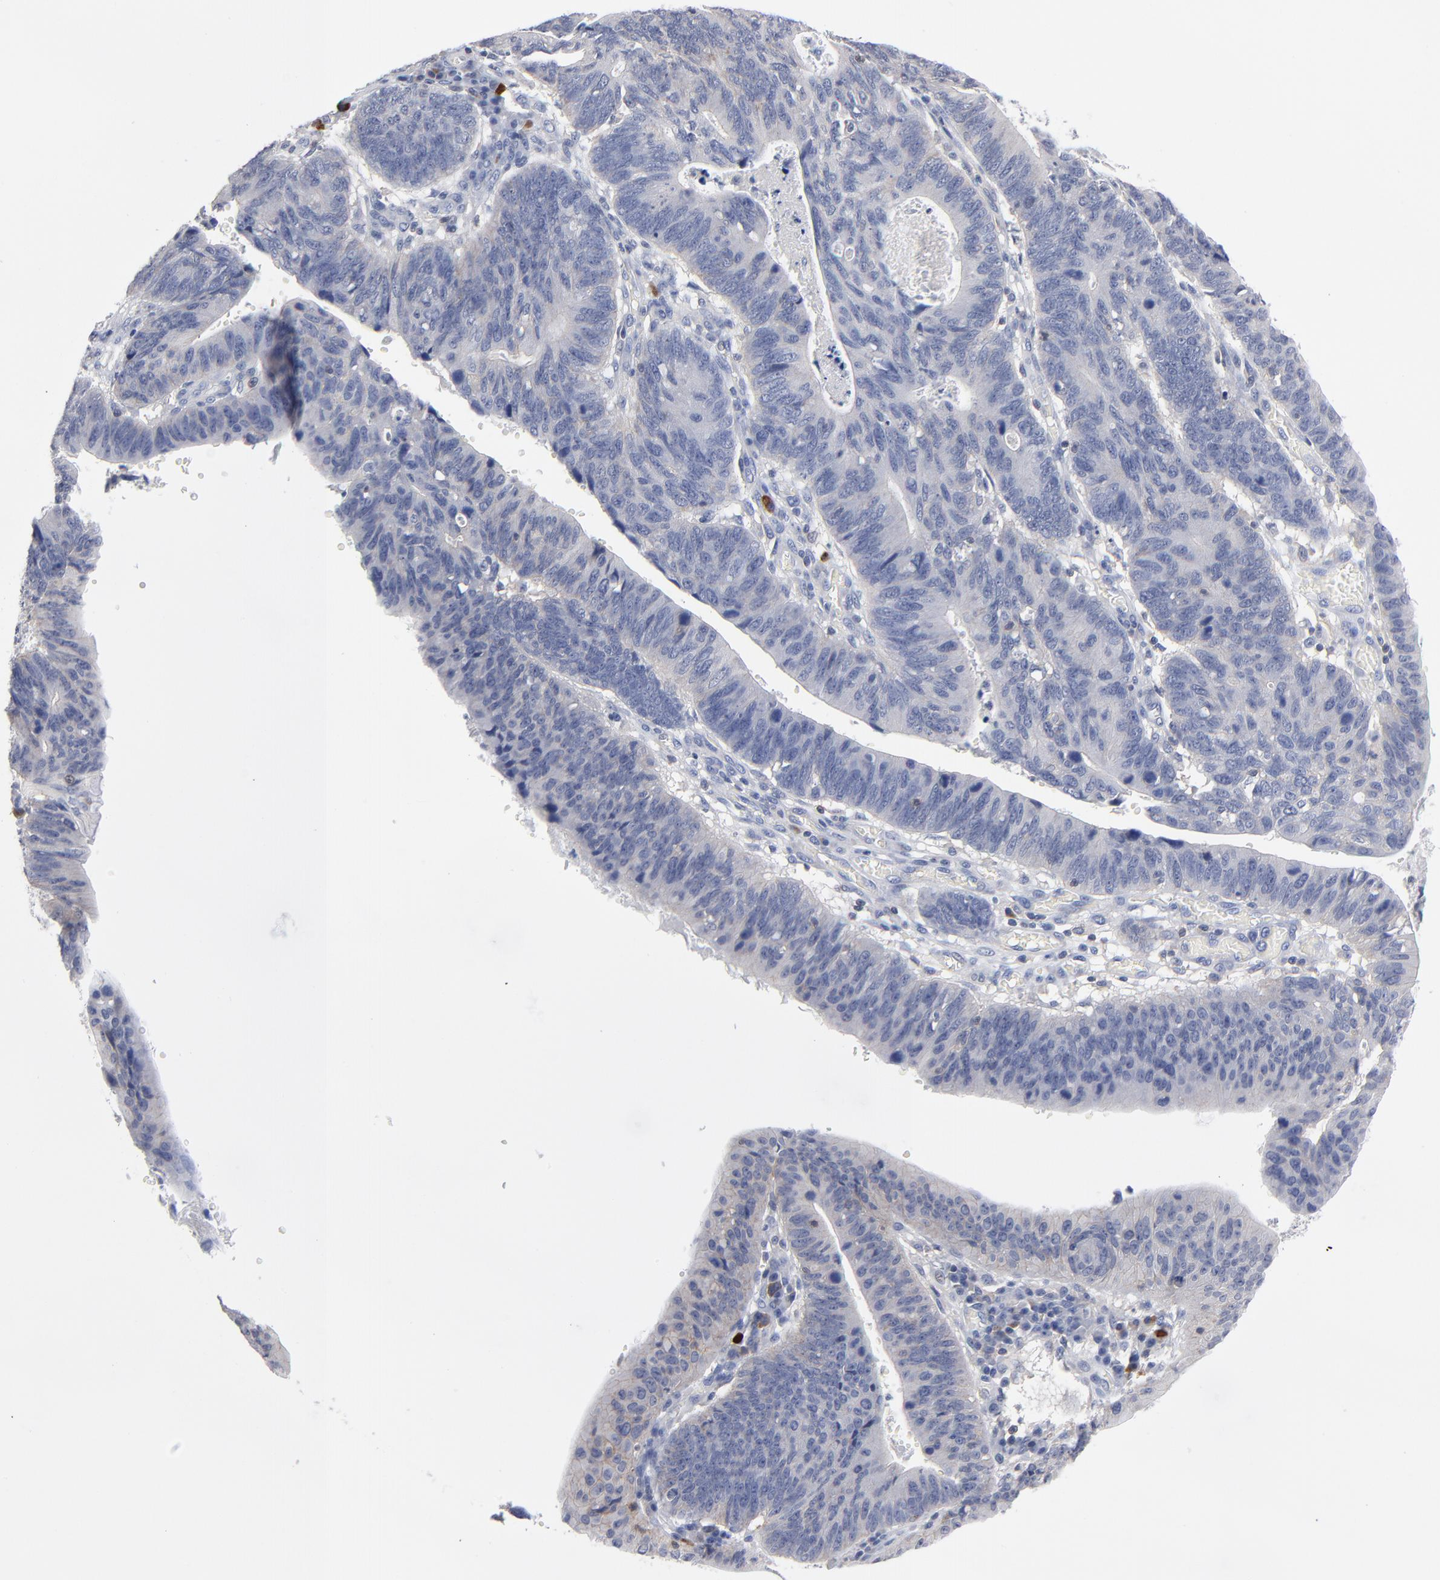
{"staining": {"intensity": "weak", "quantity": "<25%", "location": "cytoplasmic/membranous"}, "tissue": "stomach cancer", "cell_type": "Tumor cells", "image_type": "cancer", "snomed": [{"axis": "morphology", "description": "Adenocarcinoma, NOS"}, {"axis": "topography", "description": "Stomach"}], "caption": "Protein analysis of stomach cancer exhibits no significant expression in tumor cells.", "gene": "PDLIM2", "patient": {"sex": "male", "age": 59}}